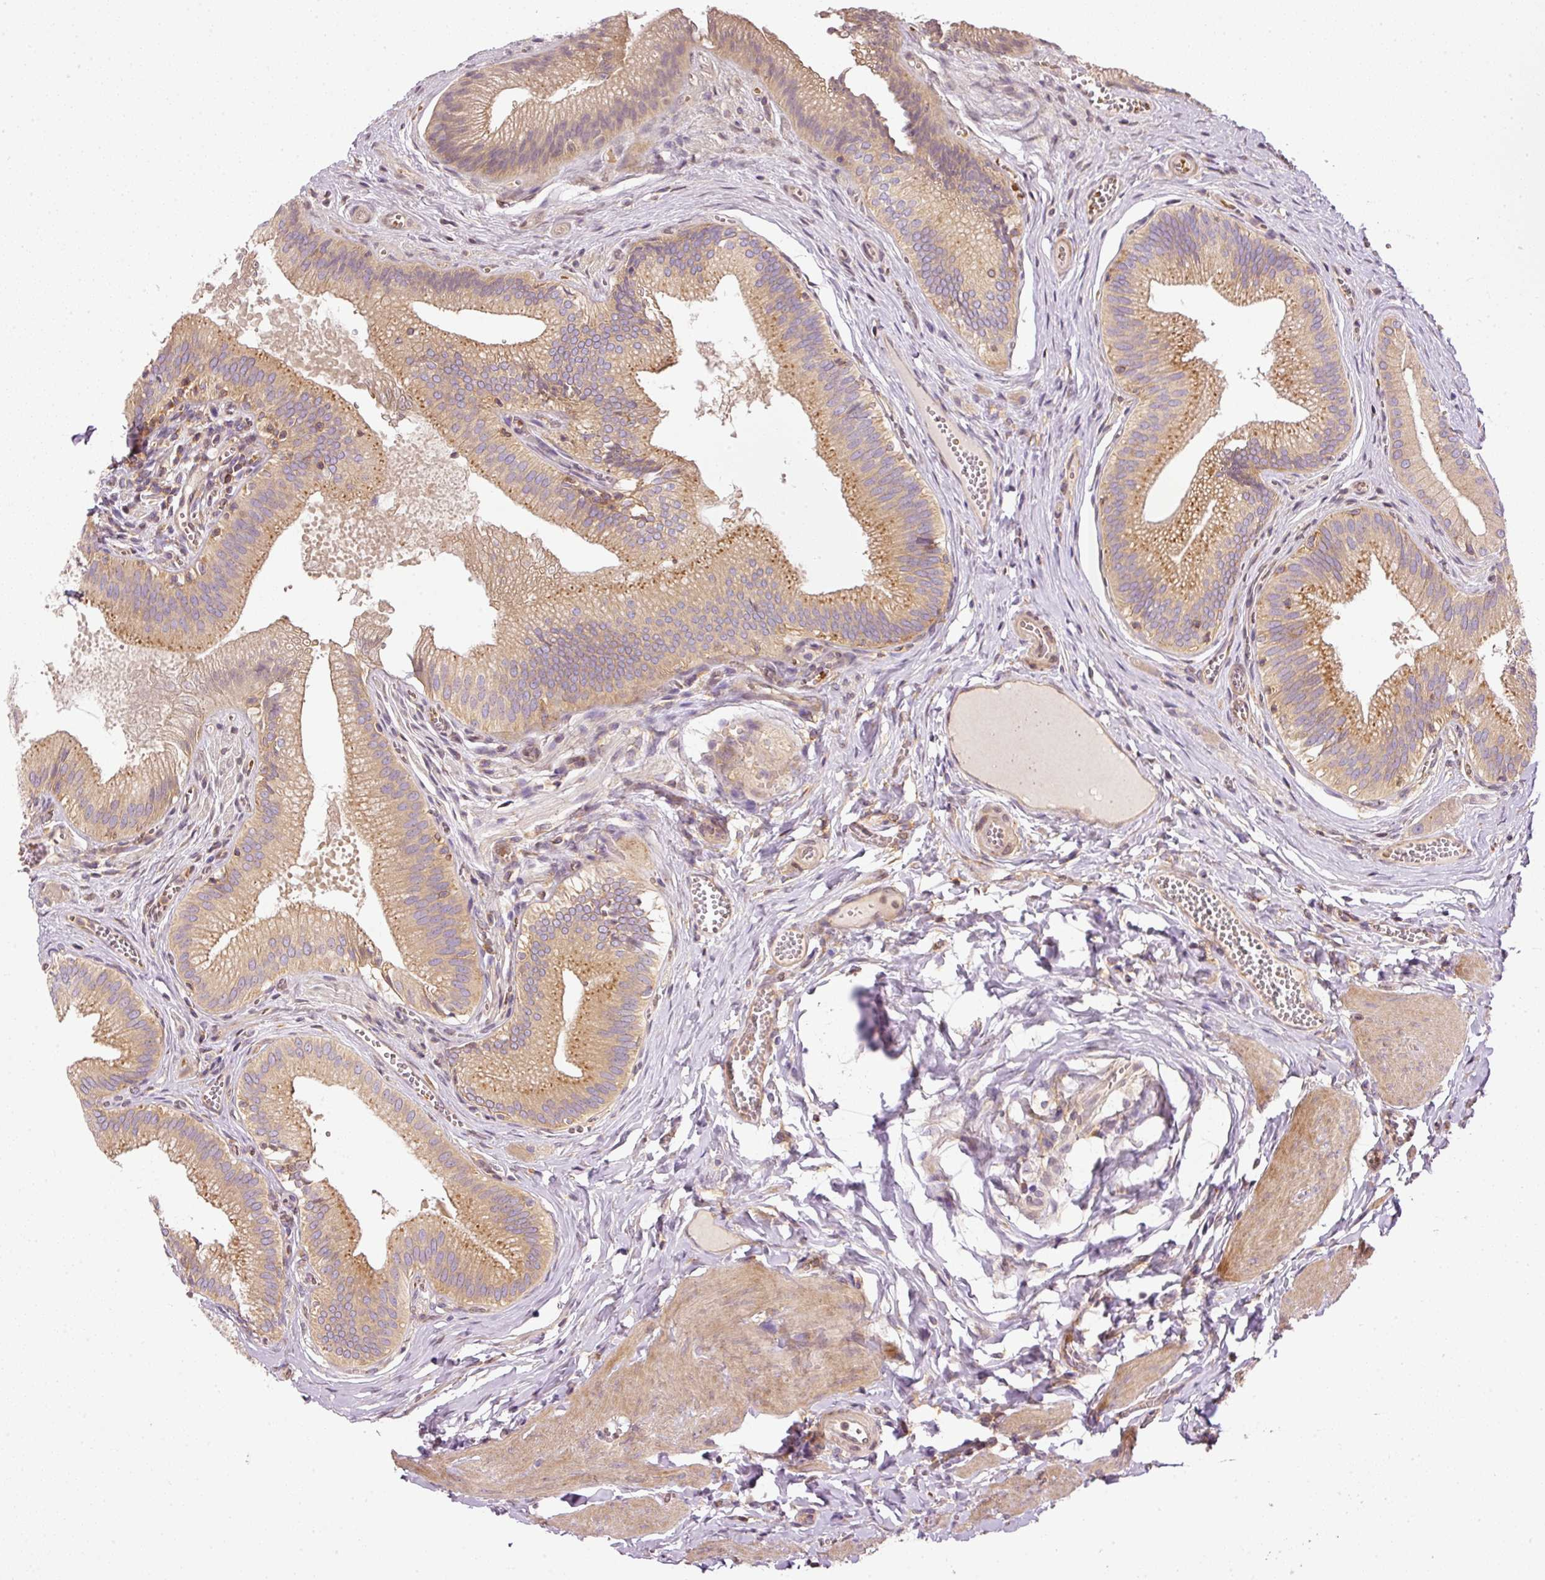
{"staining": {"intensity": "moderate", "quantity": ">75%", "location": "cytoplasmic/membranous"}, "tissue": "gallbladder", "cell_type": "Glandular cells", "image_type": "normal", "snomed": [{"axis": "morphology", "description": "Normal tissue, NOS"}, {"axis": "topography", "description": "Gallbladder"}], "caption": "Immunohistochemistry photomicrograph of benign gallbladder: gallbladder stained using immunohistochemistry (IHC) exhibits medium levels of moderate protein expression localized specifically in the cytoplasmic/membranous of glandular cells, appearing as a cytoplasmic/membranous brown color.", "gene": "TBC1D2B", "patient": {"sex": "male", "age": 17}}